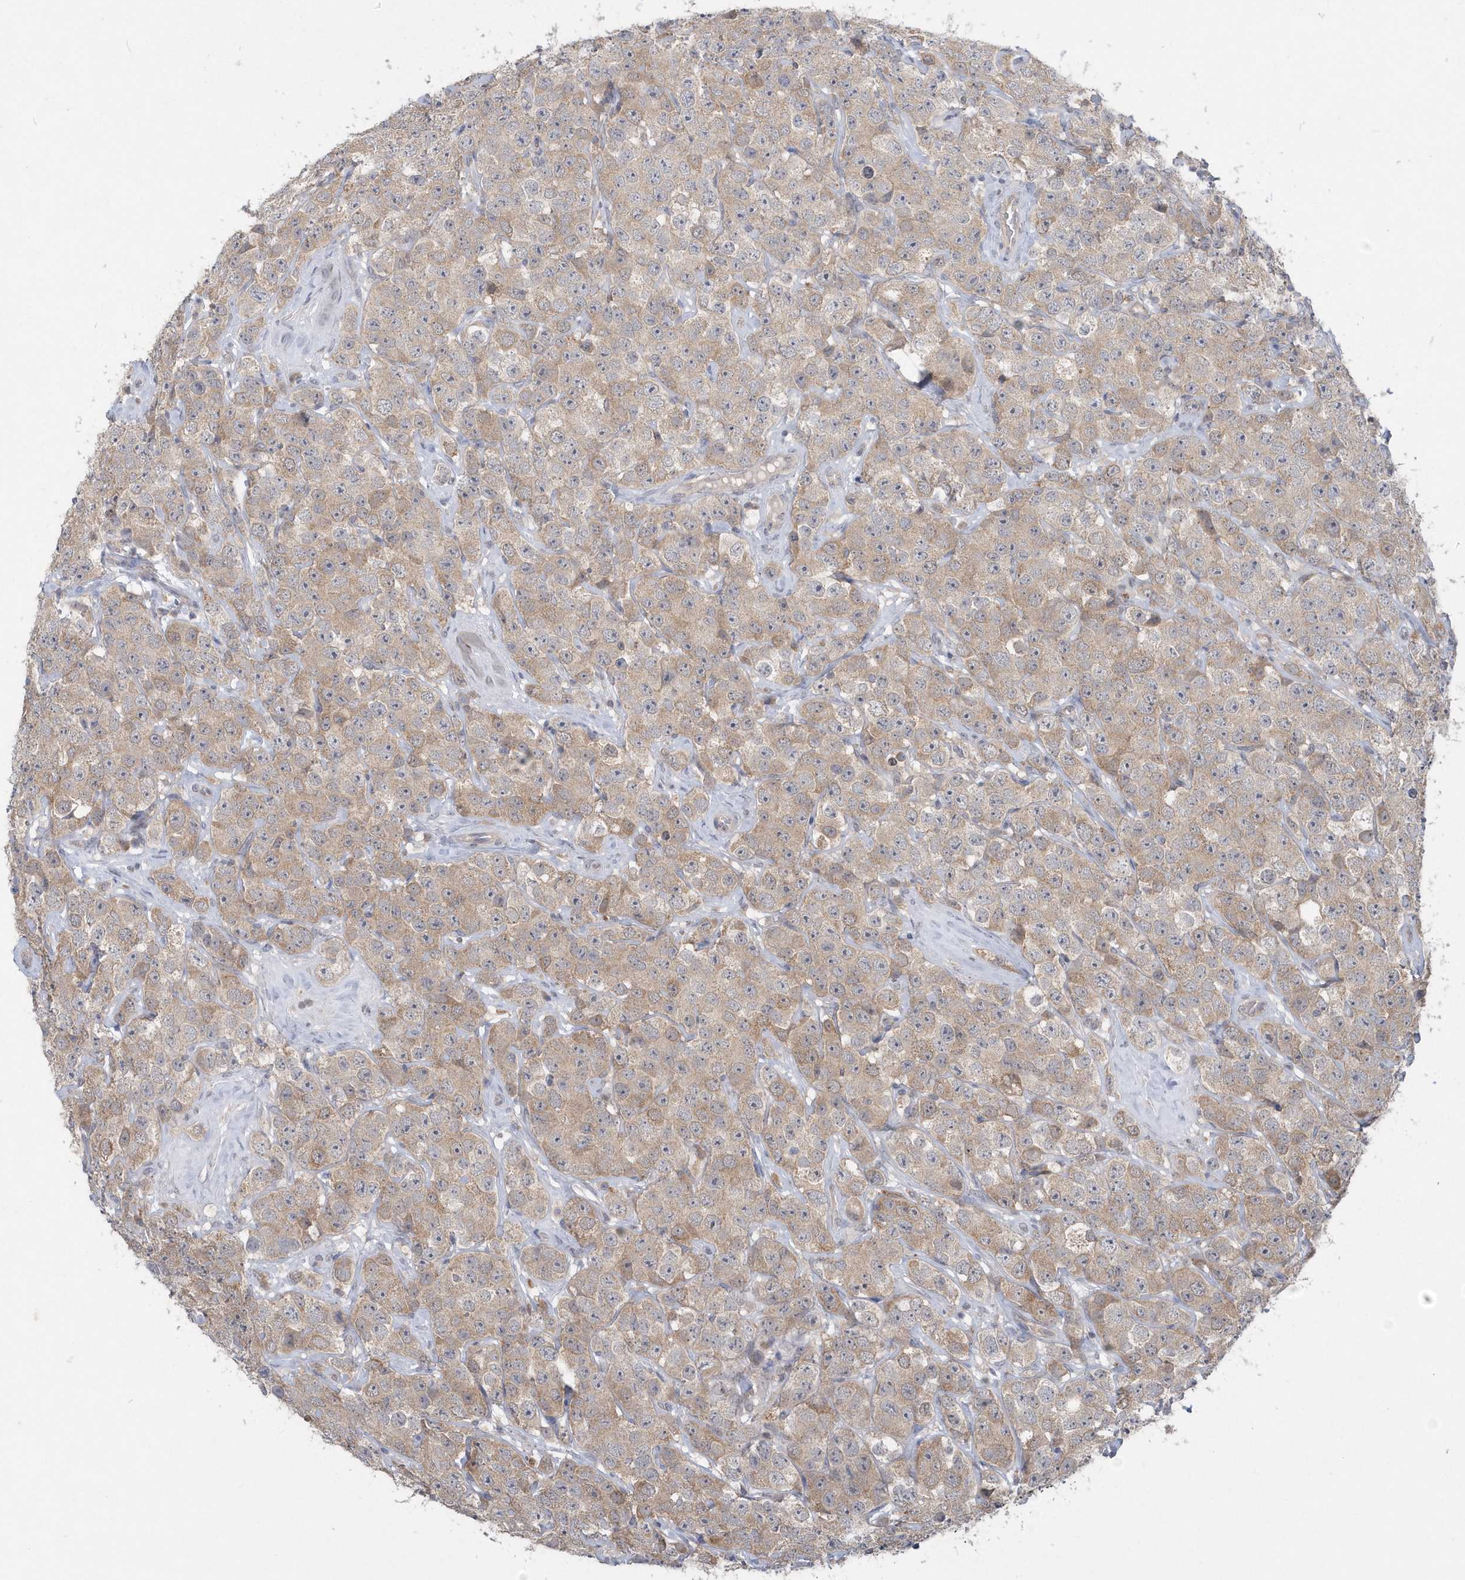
{"staining": {"intensity": "moderate", "quantity": ">75%", "location": "cytoplasmic/membranous"}, "tissue": "testis cancer", "cell_type": "Tumor cells", "image_type": "cancer", "snomed": [{"axis": "morphology", "description": "Seminoma, NOS"}, {"axis": "topography", "description": "Testis"}], "caption": "The histopathology image shows immunohistochemical staining of testis cancer (seminoma). There is moderate cytoplasmic/membranous positivity is appreciated in about >75% of tumor cells.", "gene": "AKR7A2", "patient": {"sex": "male", "age": 28}}